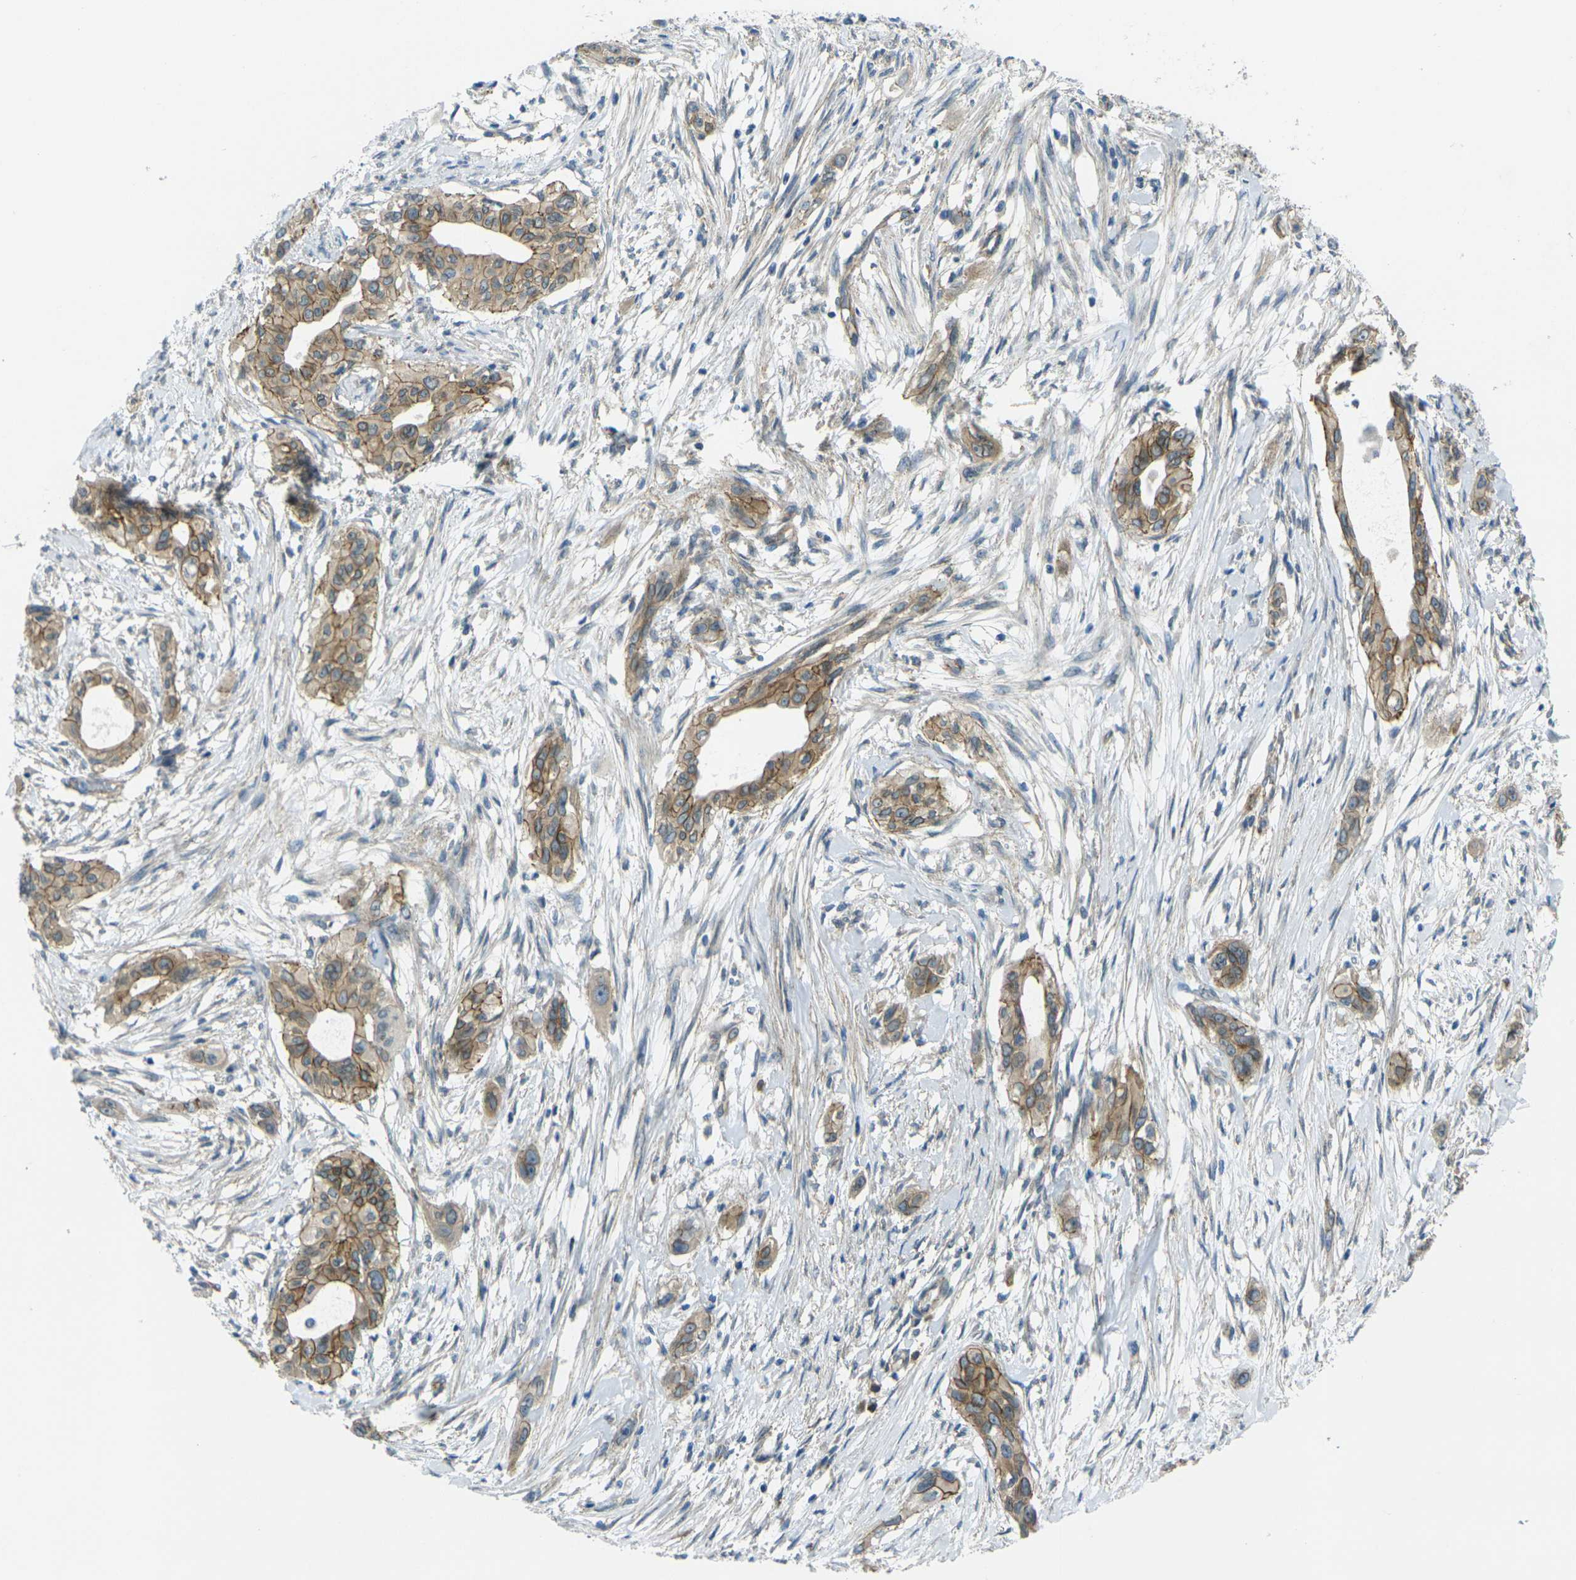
{"staining": {"intensity": "moderate", "quantity": ">75%", "location": "cytoplasmic/membranous"}, "tissue": "pancreatic cancer", "cell_type": "Tumor cells", "image_type": "cancer", "snomed": [{"axis": "morphology", "description": "Adenocarcinoma, NOS"}, {"axis": "topography", "description": "Pancreas"}], "caption": "Human pancreatic cancer stained with a brown dye shows moderate cytoplasmic/membranous positive expression in approximately >75% of tumor cells.", "gene": "RHBDD1", "patient": {"sex": "female", "age": 60}}